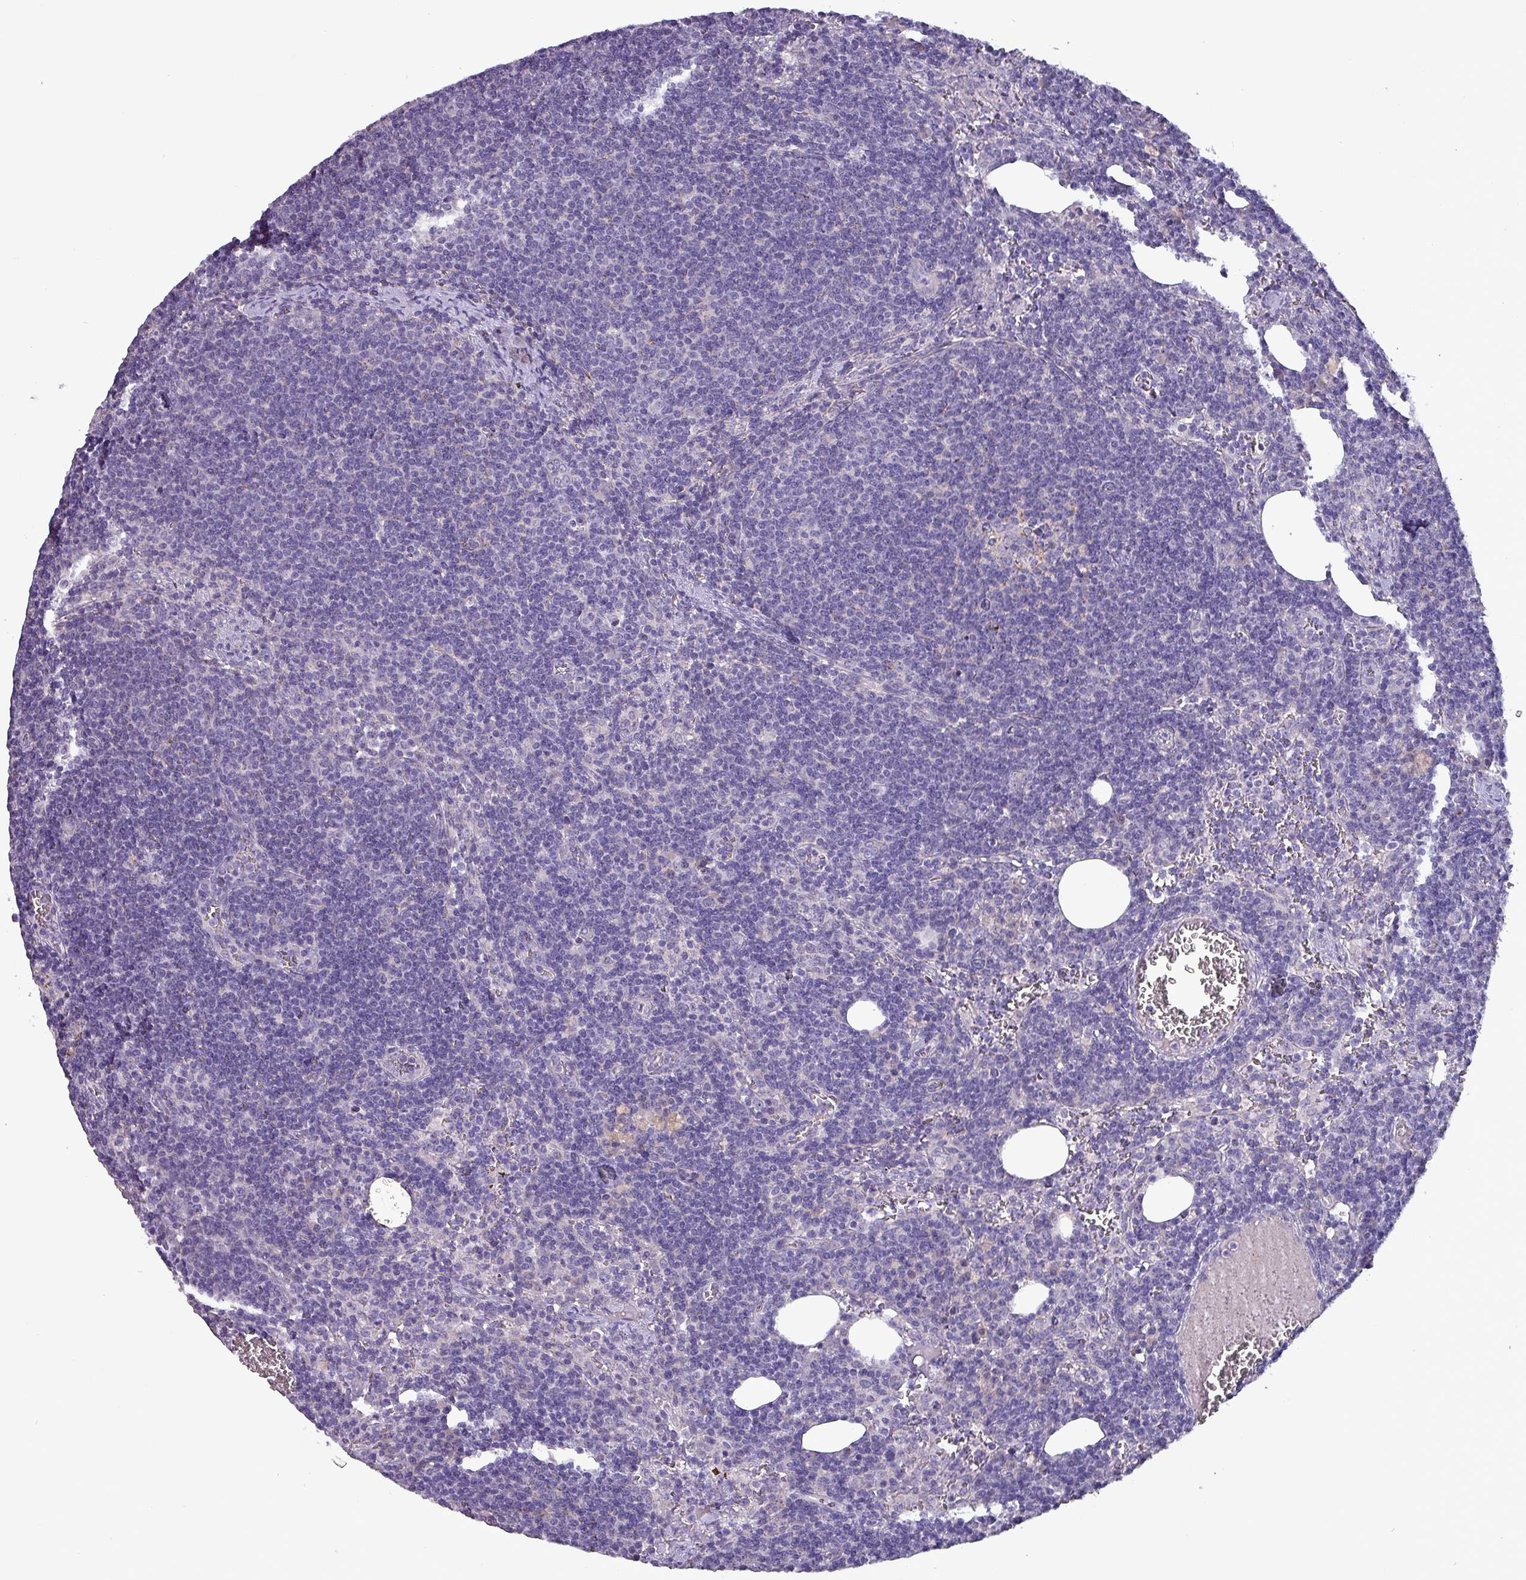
{"staining": {"intensity": "negative", "quantity": "none", "location": "none"}, "tissue": "lymph node", "cell_type": "Germinal center cells", "image_type": "normal", "snomed": [{"axis": "morphology", "description": "Normal tissue, NOS"}, {"axis": "topography", "description": "Lymph node"}], "caption": "DAB (3,3'-diaminobenzidine) immunohistochemical staining of benign lymph node demonstrates no significant expression in germinal center cells. The staining is performed using DAB brown chromogen with nuclei counter-stained in using hematoxylin.", "gene": "HSD3B7", "patient": {"sex": "female", "age": 27}}